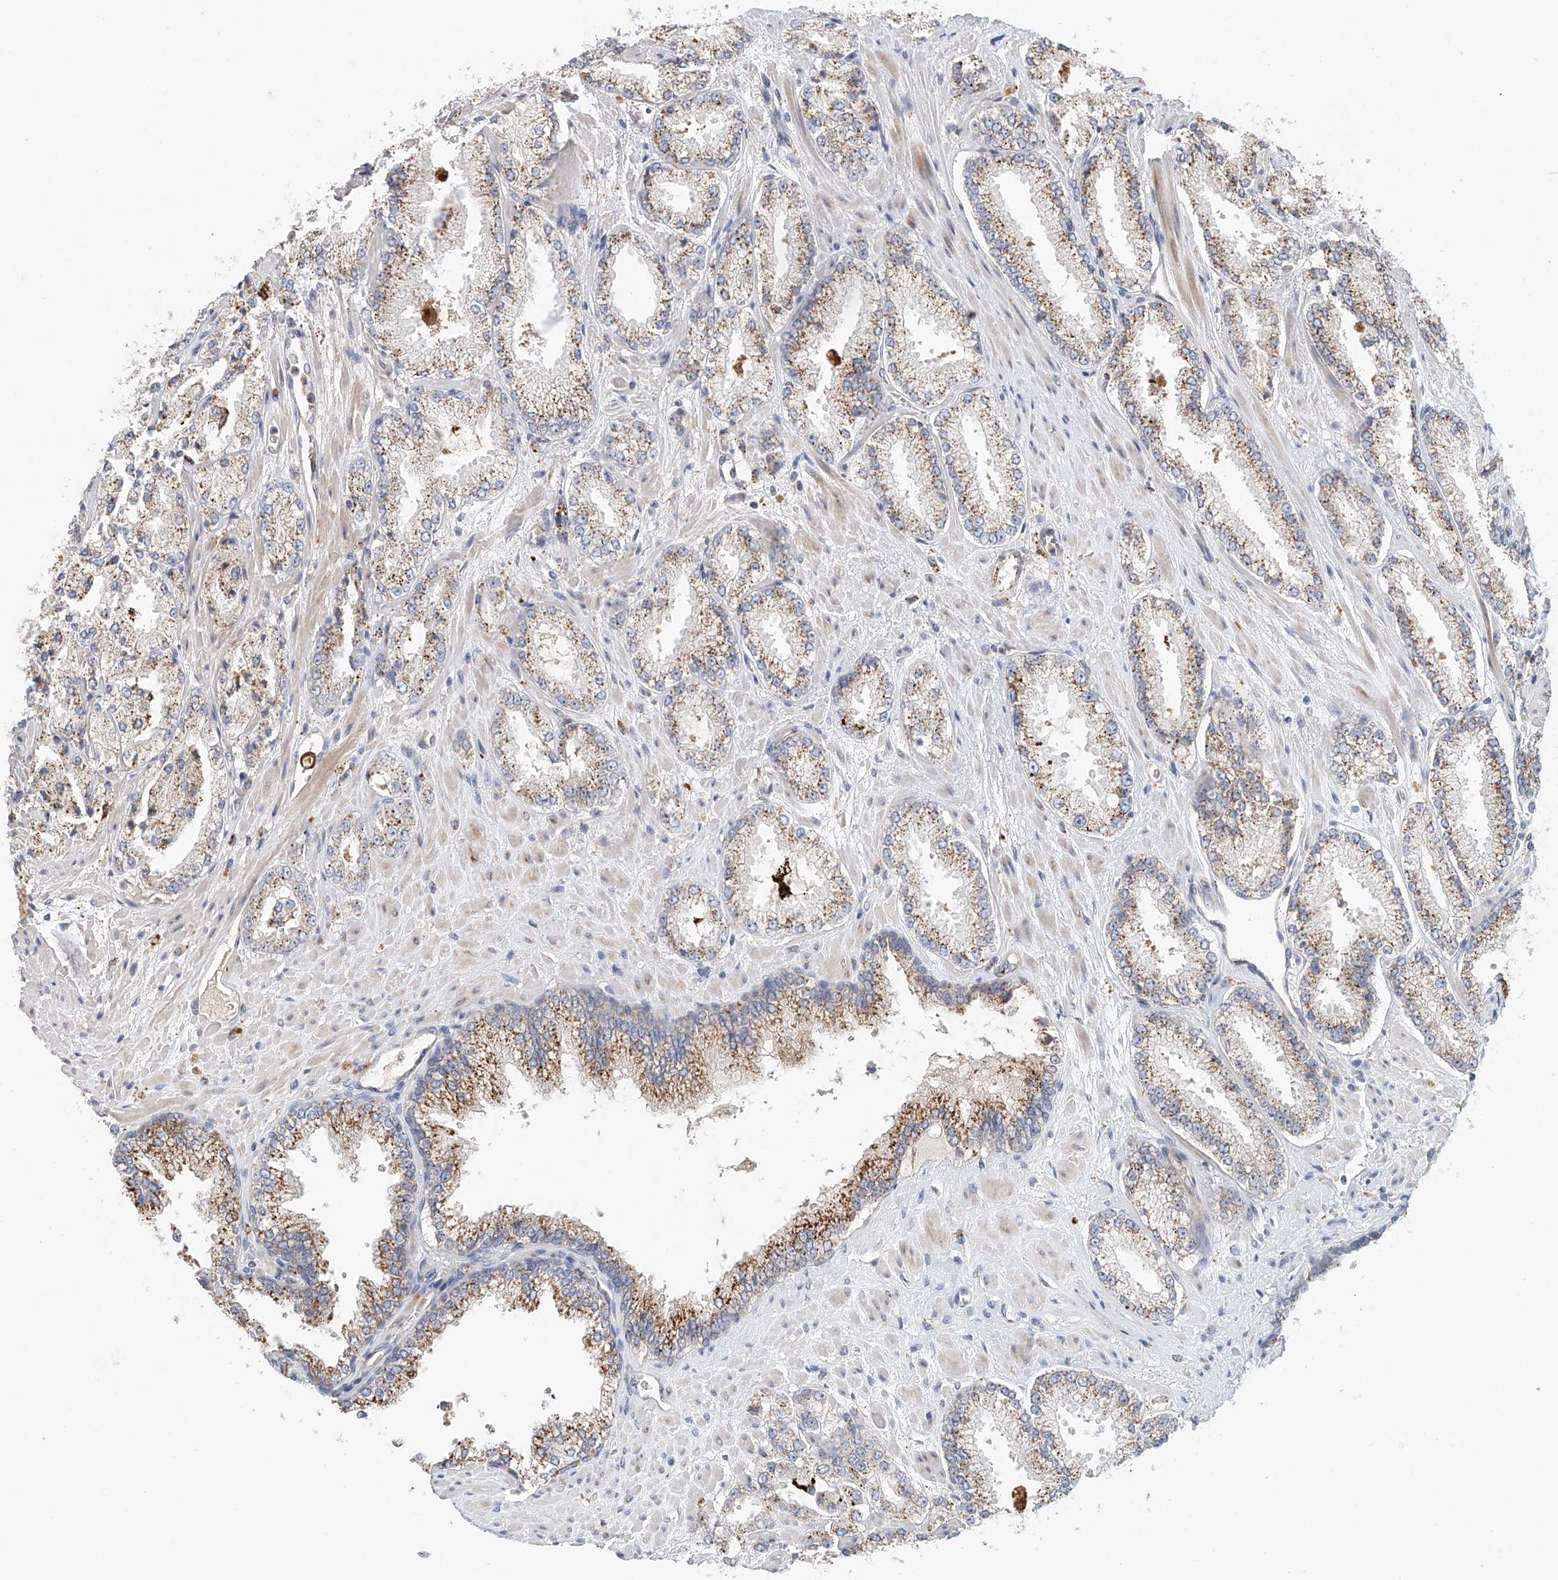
{"staining": {"intensity": "moderate", "quantity": "25%-75%", "location": "cytoplasmic/membranous"}, "tissue": "prostate cancer", "cell_type": "Tumor cells", "image_type": "cancer", "snomed": [{"axis": "morphology", "description": "Adenocarcinoma, High grade"}, {"axis": "topography", "description": "Prostate"}], "caption": "IHC (DAB (3,3'-diaminobenzidine)) staining of prostate adenocarcinoma (high-grade) exhibits moderate cytoplasmic/membranous protein expression in about 25%-75% of tumor cells.", "gene": "HGSNAT", "patient": {"sex": "male", "age": 73}}